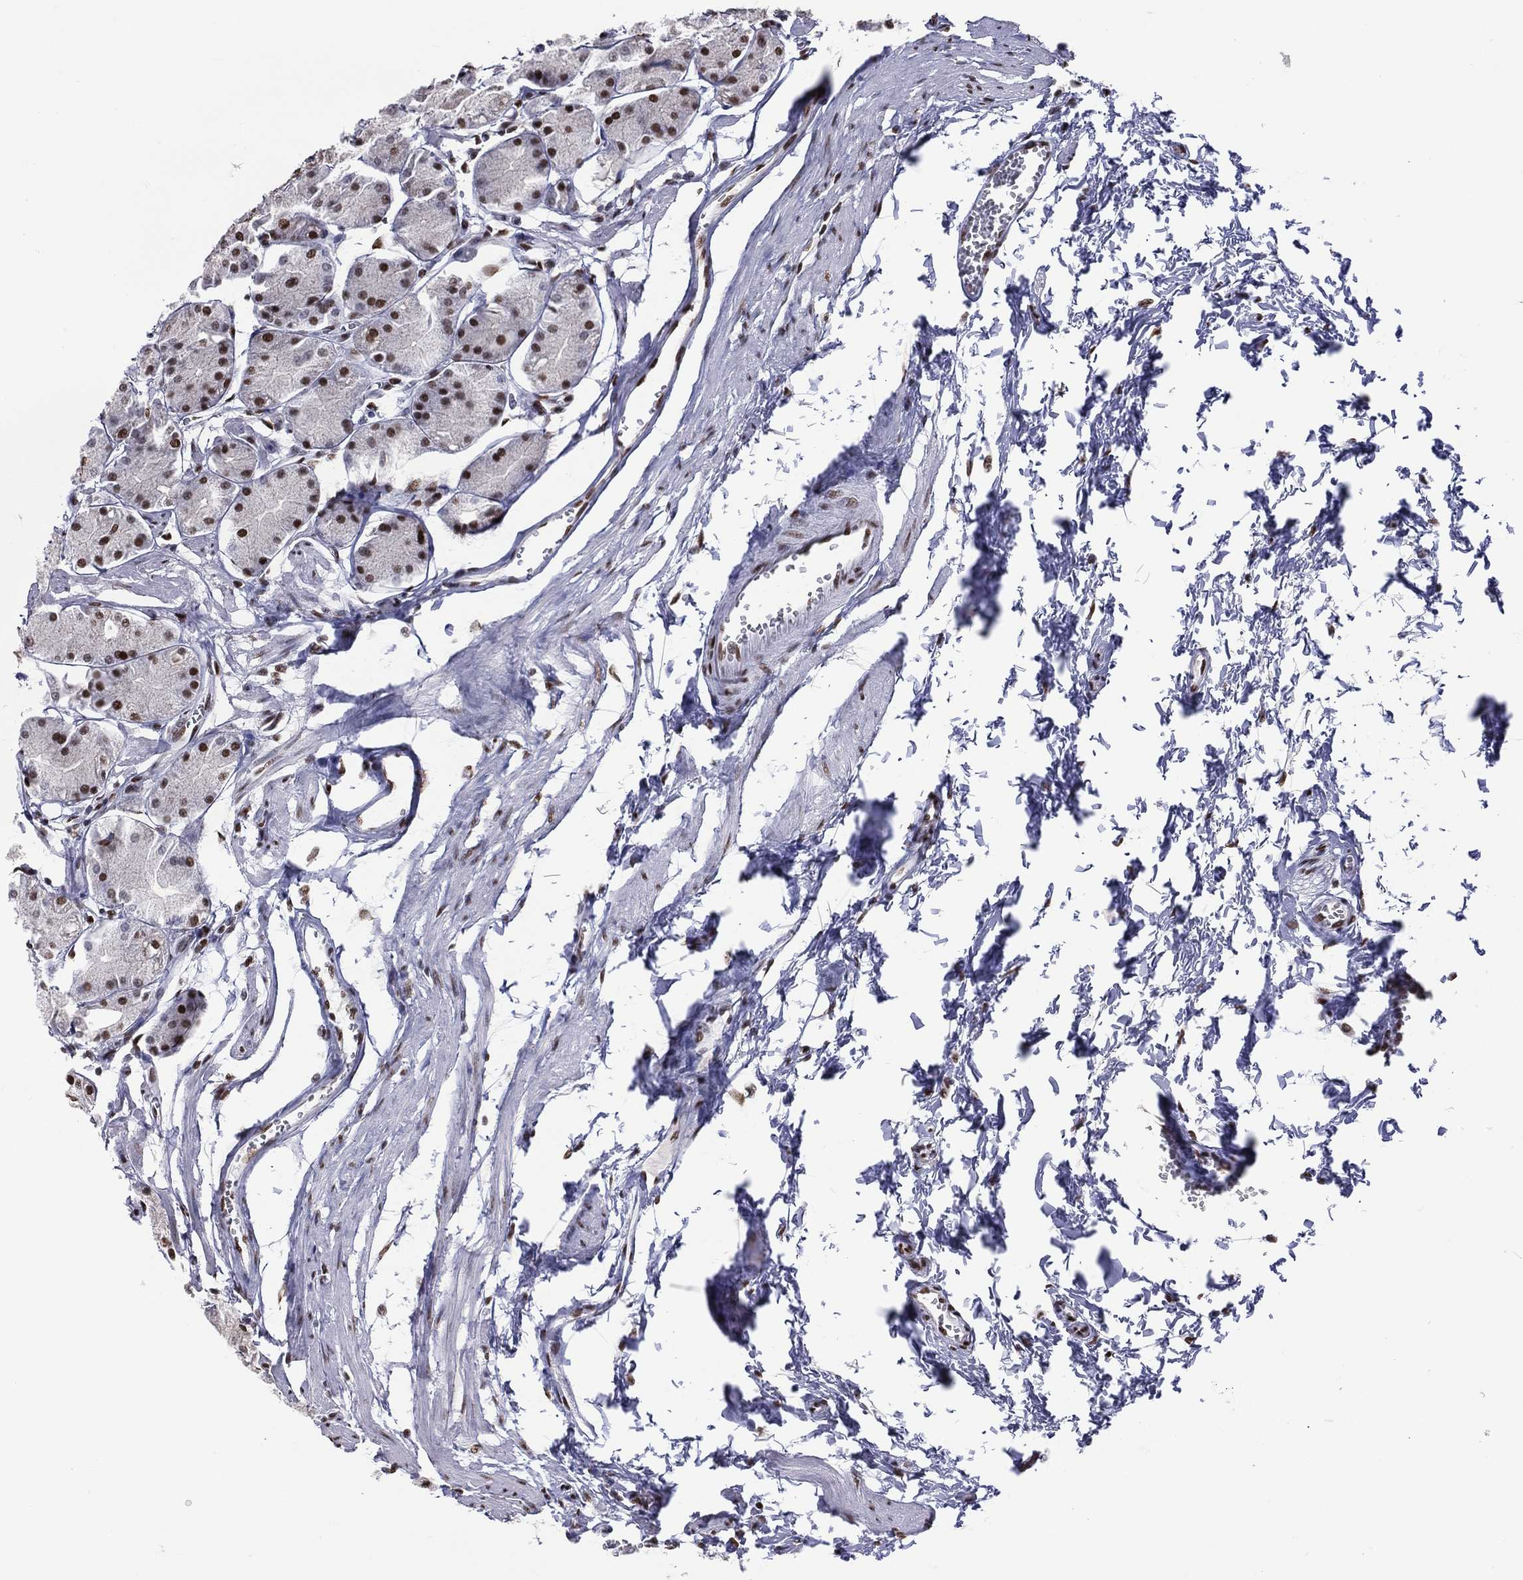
{"staining": {"intensity": "strong", "quantity": ">75%", "location": "nuclear"}, "tissue": "stomach", "cell_type": "Glandular cells", "image_type": "normal", "snomed": [{"axis": "morphology", "description": "Normal tissue, NOS"}, {"axis": "topography", "description": "Stomach, upper"}], "caption": "The photomicrograph displays staining of unremarkable stomach, revealing strong nuclear protein positivity (brown color) within glandular cells. (brown staining indicates protein expression, while blue staining denotes nuclei).", "gene": "ZNF7", "patient": {"sex": "male", "age": 60}}